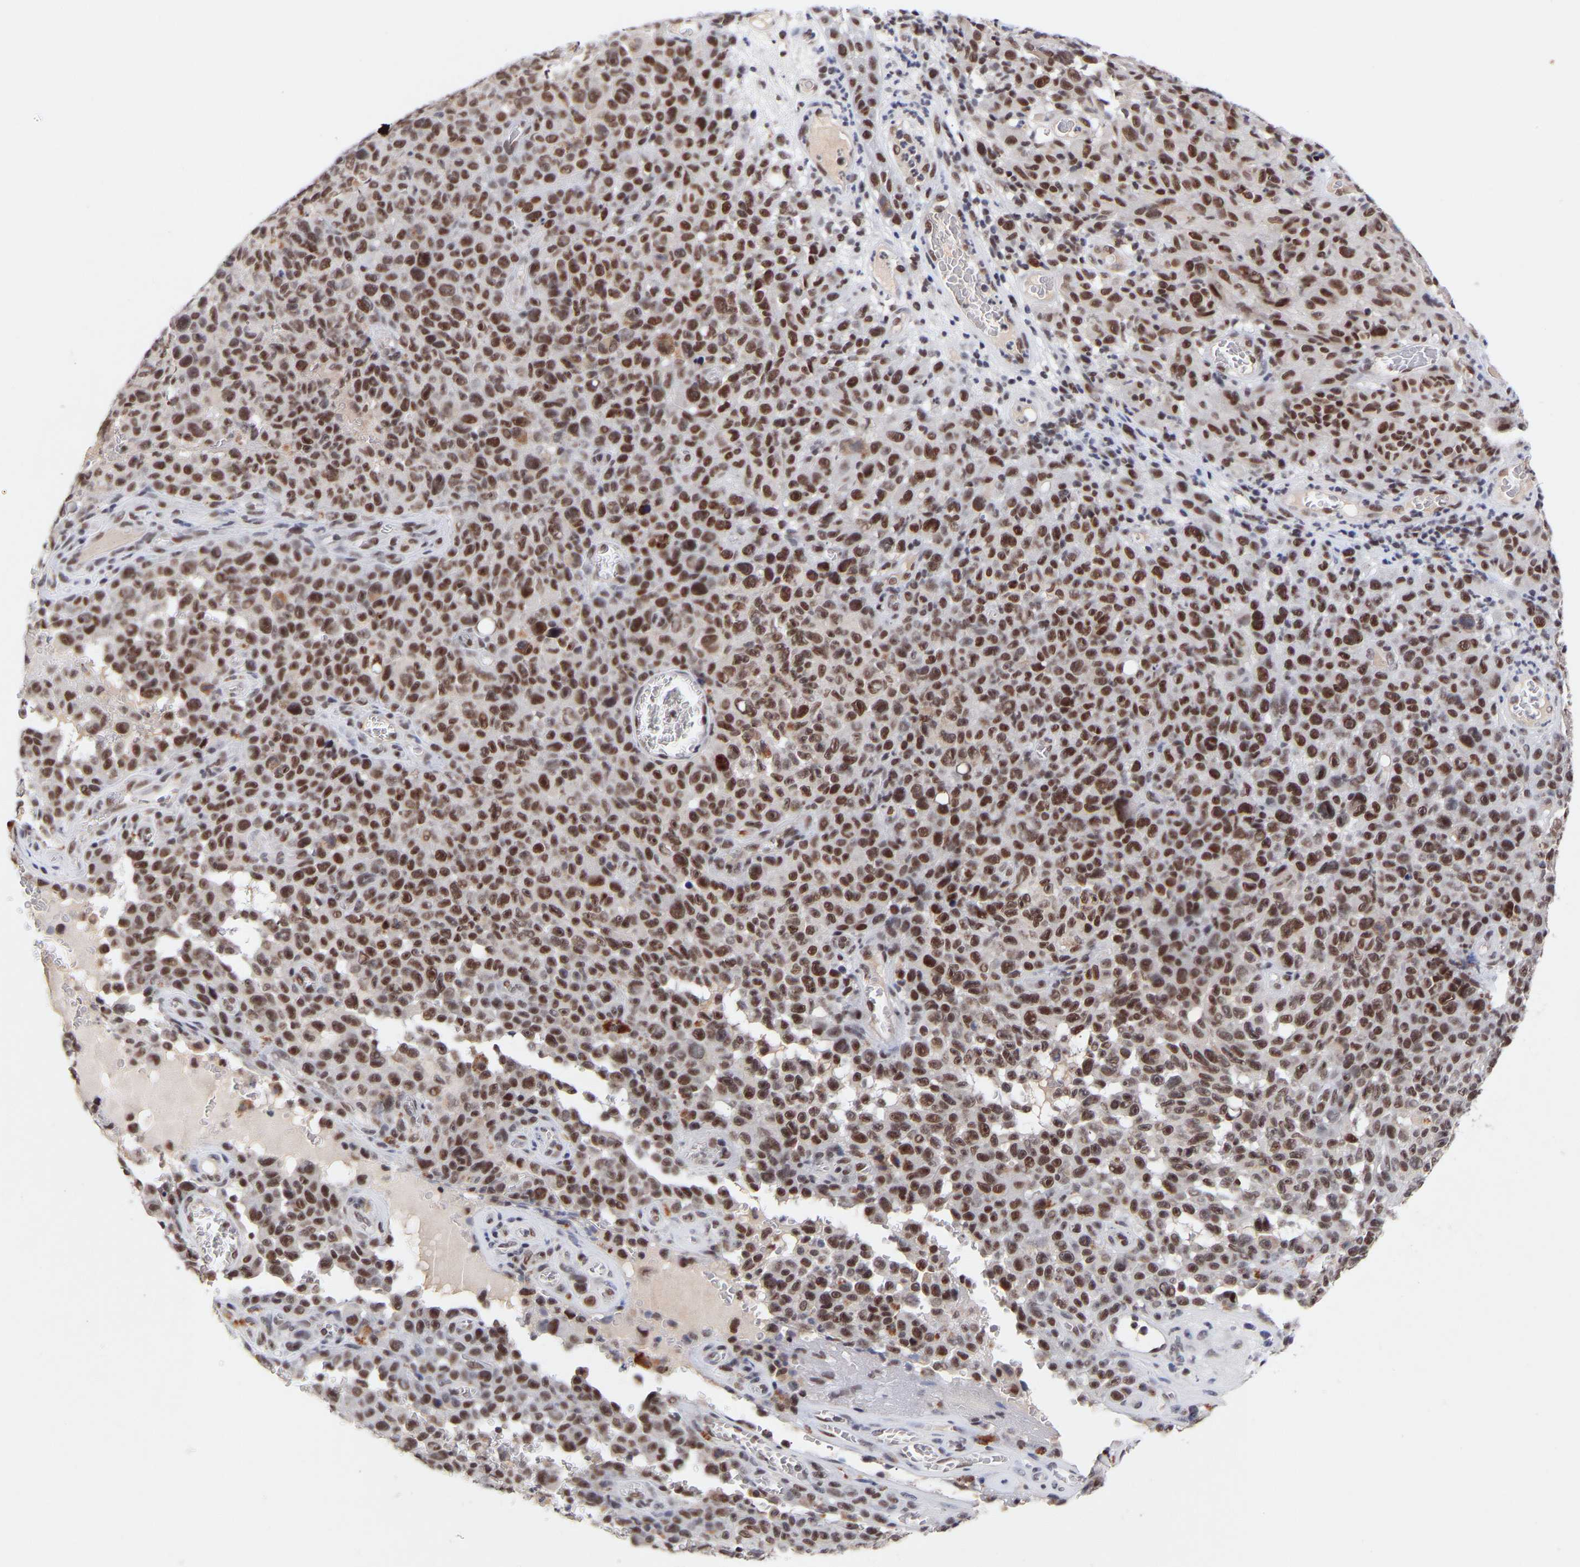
{"staining": {"intensity": "strong", "quantity": ">75%", "location": "nuclear"}, "tissue": "melanoma", "cell_type": "Tumor cells", "image_type": "cancer", "snomed": [{"axis": "morphology", "description": "Malignant melanoma, NOS"}, {"axis": "topography", "description": "Skin"}], "caption": "This histopathology image exhibits immunohistochemistry staining of human melanoma, with high strong nuclear staining in approximately >75% of tumor cells.", "gene": "RBM15", "patient": {"sex": "female", "age": 82}}